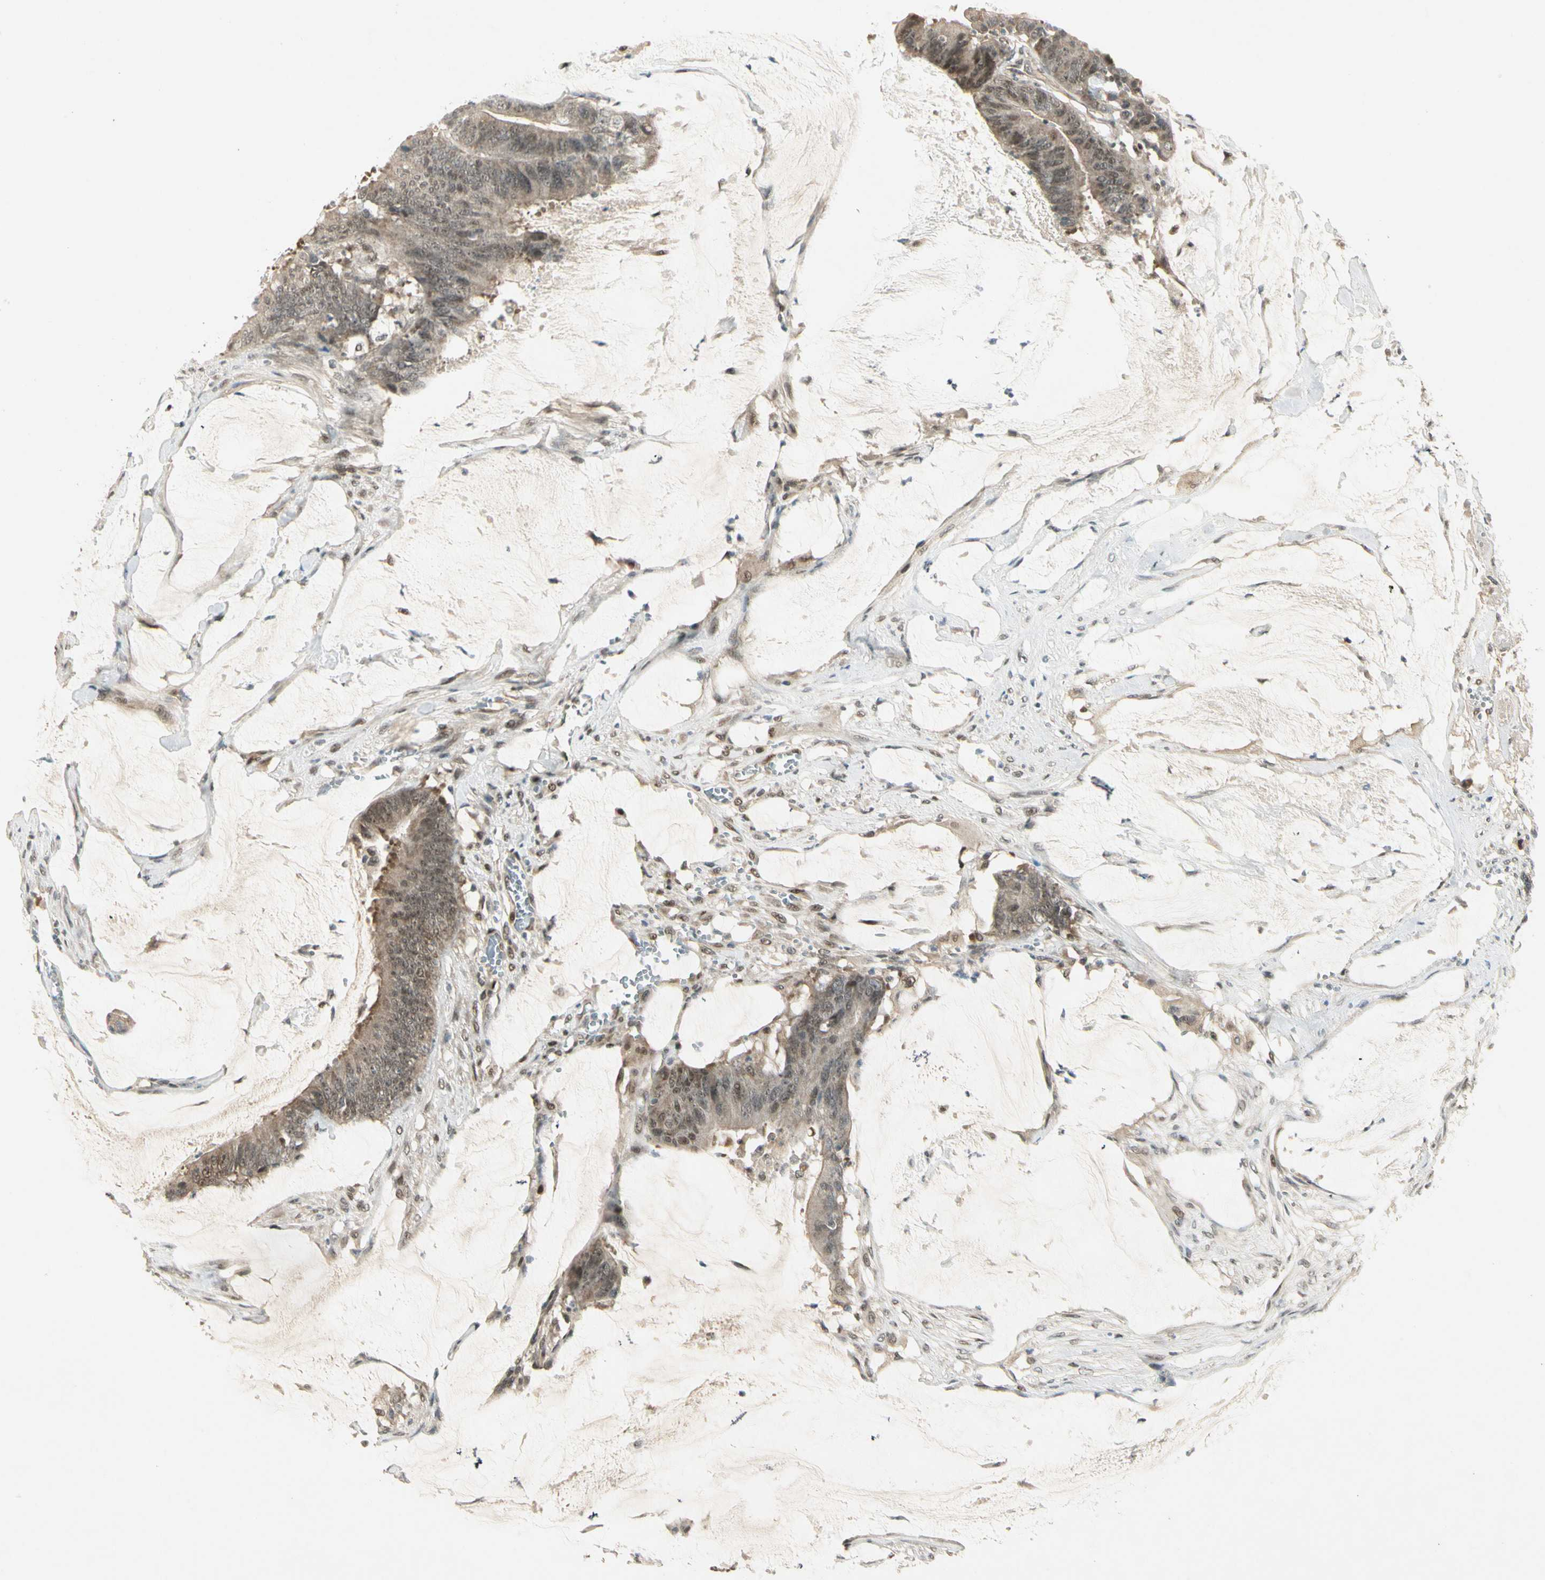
{"staining": {"intensity": "moderate", "quantity": ">75%", "location": "nuclear"}, "tissue": "colorectal cancer", "cell_type": "Tumor cells", "image_type": "cancer", "snomed": [{"axis": "morphology", "description": "Adenocarcinoma, NOS"}, {"axis": "topography", "description": "Rectum"}], "caption": "Colorectal cancer stained for a protein (brown) exhibits moderate nuclear positive expression in about >75% of tumor cells.", "gene": "GTF3A", "patient": {"sex": "female", "age": 66}}